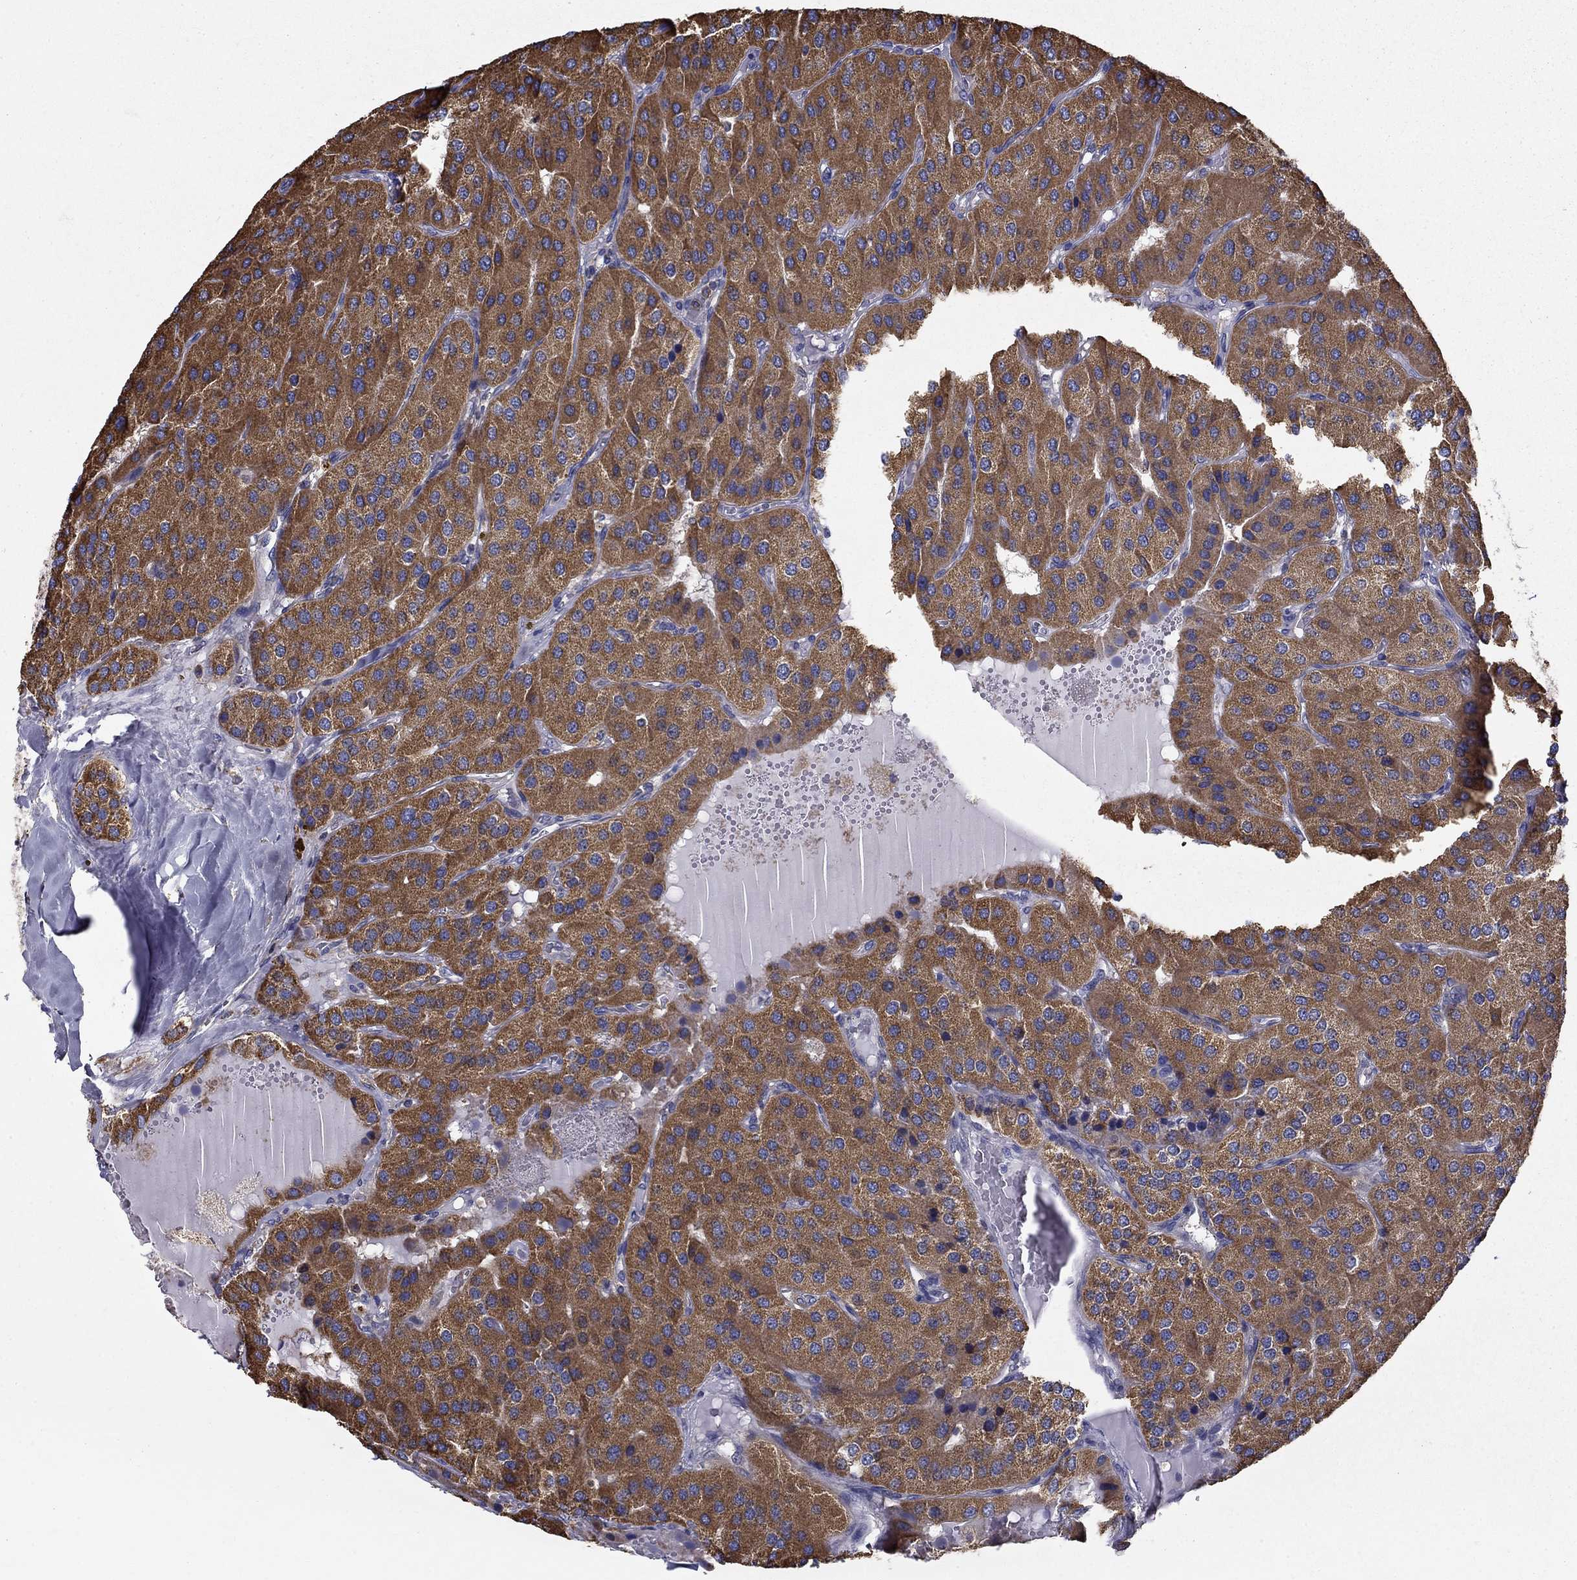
{"staining": {"intensity": "strong", "quantity": ">75%", "location": "cytoplasmic/membranous"}, "tissue": "parathyroid gland", "cell_type": "Glandular cells", "image_type": "normal", "snomed": [{"axis": "morphology", "description": "Normal tissue, NOS"}, {"axis": "morphology", "description": "Adenoma, NOS"}, {"axis": "topography", "description": "Parathyroid gland"}], "caption": "Immunohistochemistry (IHC) (DAB) staining of unremarkable human parathyroid gland shows strong cytoplasmic/membranous protein staining in approximately >75% of glandular cells.", "gene": "NME5", "patient": {"sex": "female", "age": 86}}